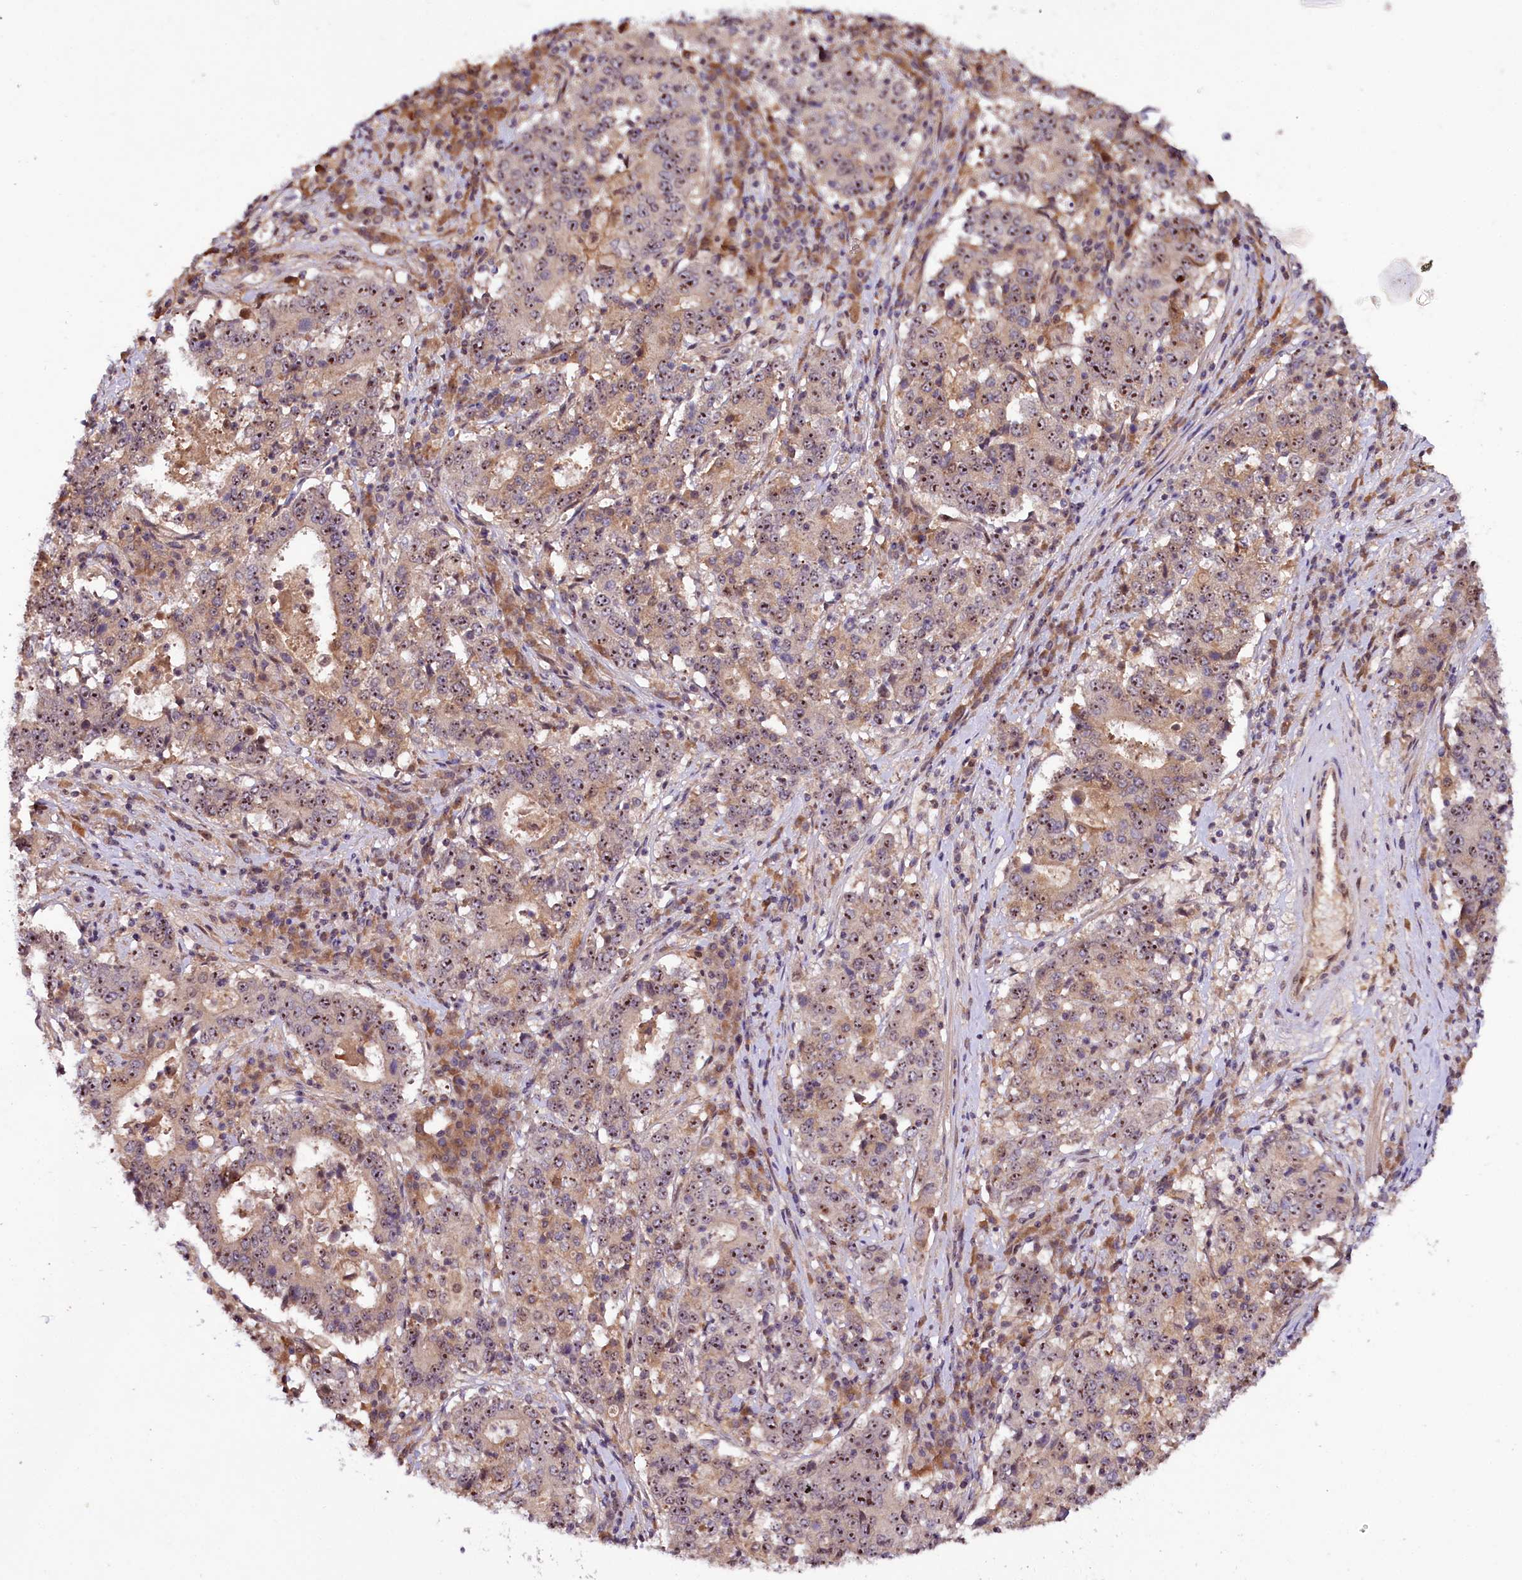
{"staining": {"intensity": "moderate", "quantity": ">75%", "location": "cytoplasmic/membranous,nuclear"}, "tissue": "stomach cancer", "cell_type": "Tumor cells", "image_type": "cancer", "snomed": [{"axis": "morphology", "description": "Adenocarcinoma, NOS"}, {"axis": "topography", "description": "Stomach"}], "caption": "Immunohistochemistry staining of stomach cancer, which reveals medium levels of moderate cytoplasmic/membranous and nuclear positivity in about >75% of tumor cells indicating moderate cytoplasmic/membranous and nuclear protein expression. The staining was performed using DAB (brown) for protein detection and nuclei were counterstained in hematoxylin (blue).", "gene": "N4BP2L1", "patient": {"sex": "male", "age": 59}}